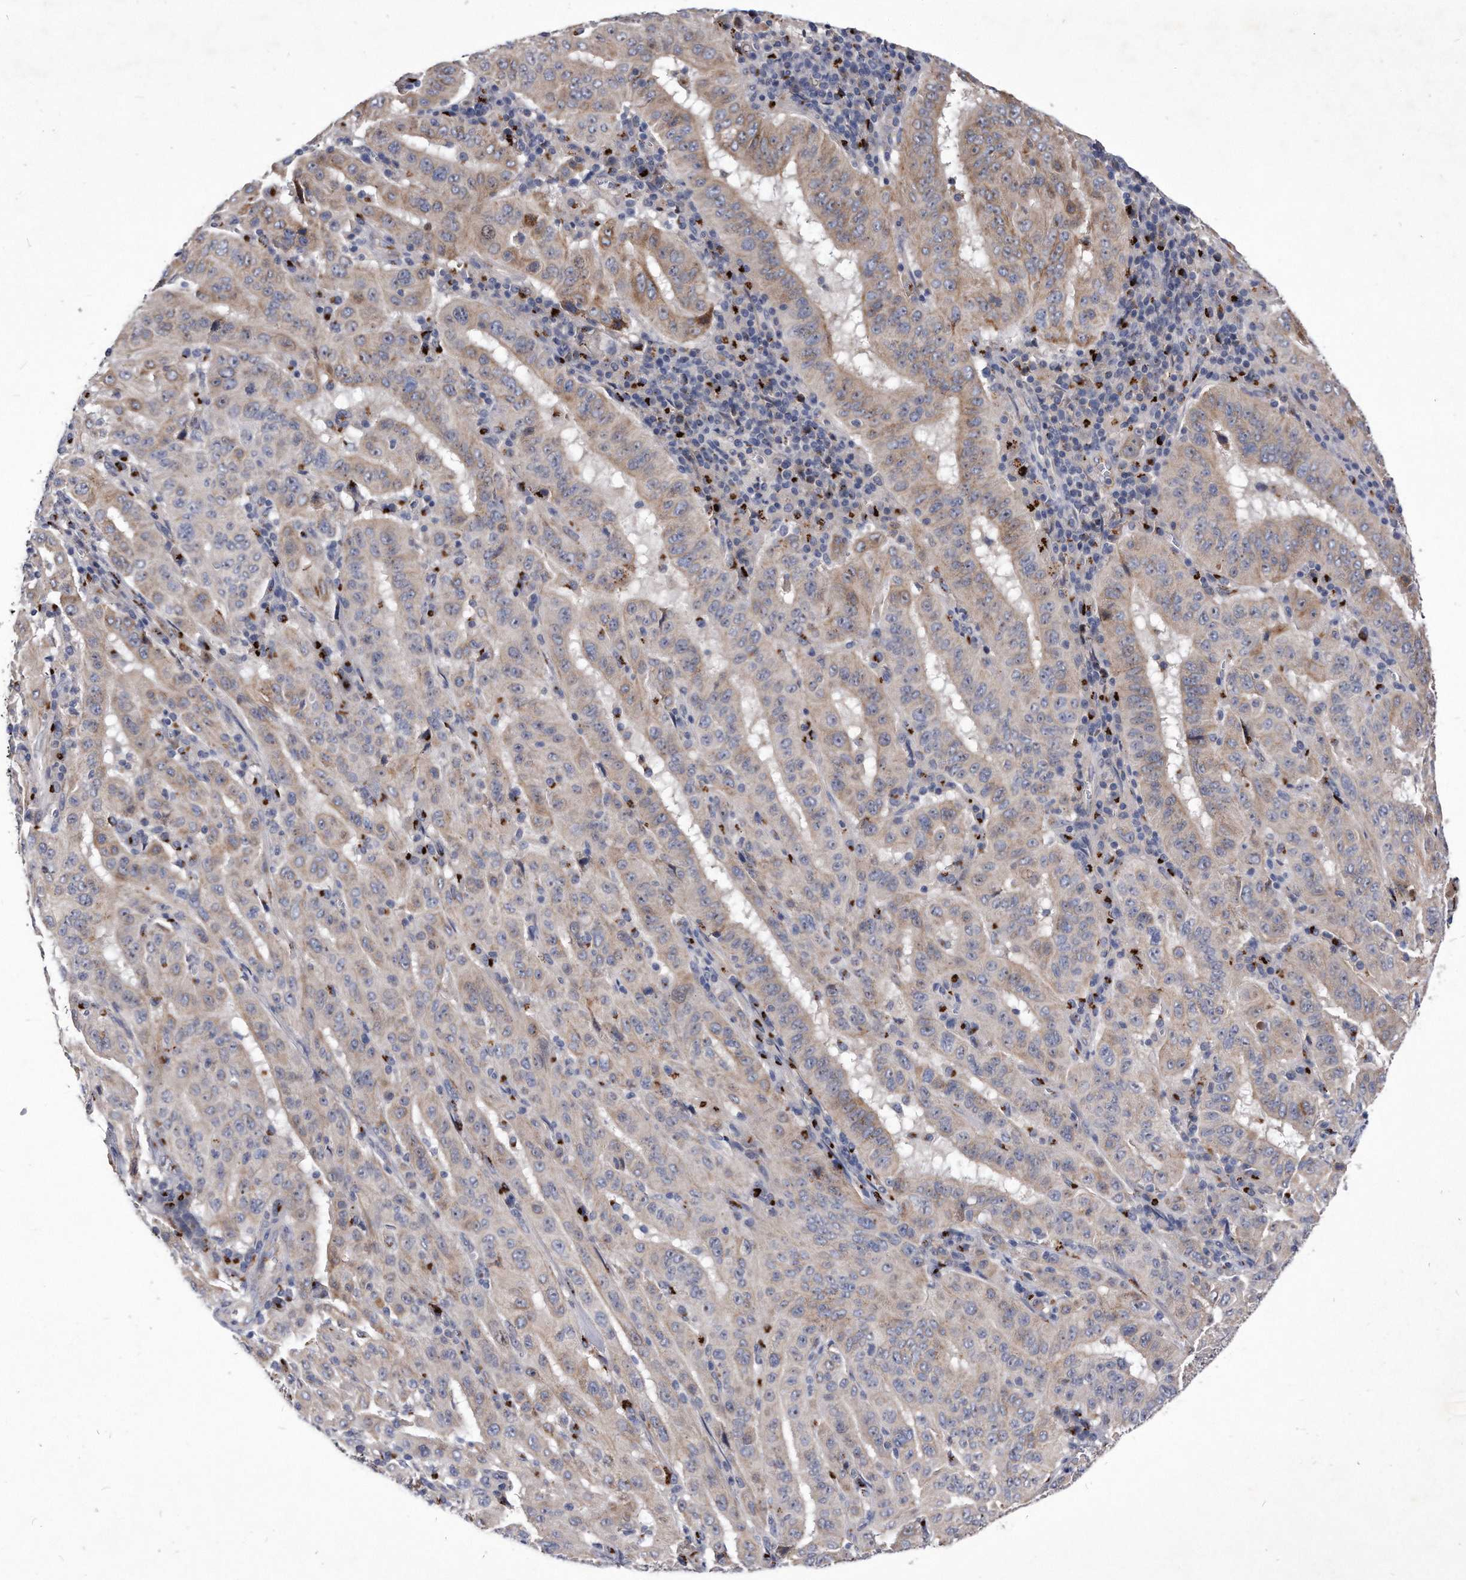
{"staining": {"intensity": "weak", "quantity": ">75%", "location": "cytoplasmic/membranous"}, "tissue": "pancreatic cancer", "cell_type": "Tumor cells", "image_type": "cancer", "snomed": [{"axis": "morphology", "description": "Adenocarcinoma, NOS"}, {"axis": "topography", "description": "Pancreas"}], "caption": "Immunohistochemistry photomicrograph of human pancreatic cancer stained for a protein (brown), which exhibits low levels of weak cytoplasmic/membranous expression in about >75% of tumor cells.", "gene": "MGAT4A", "patient": {"sex": "male", "age": 63}}